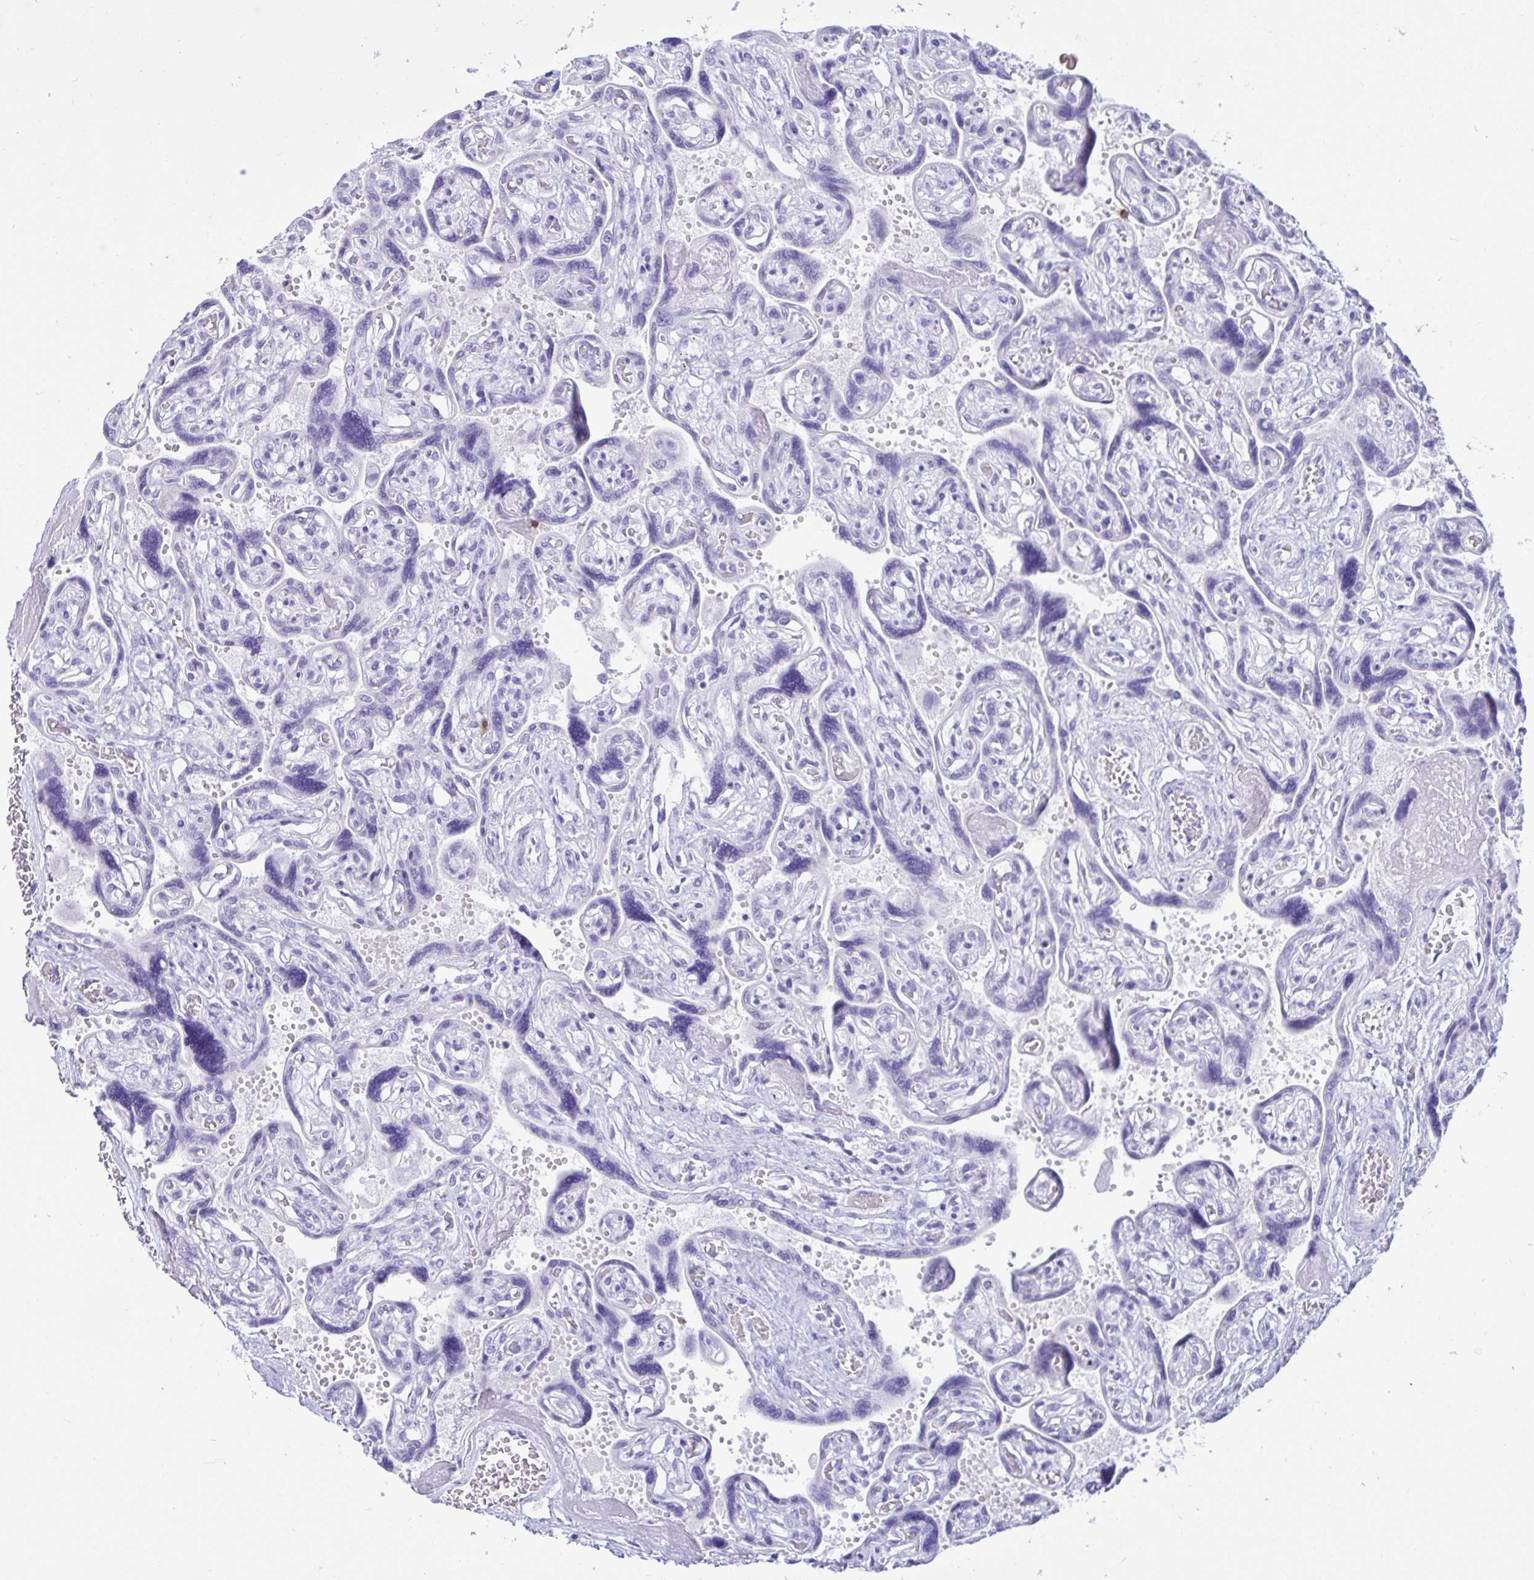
{"staining": {"intensity": "negative", "quantity": "none", "location": "none"}, "tissue": "placenta", "cell_type": "Decidual cells", "image_type": "normal", "snomed": [{"axis": "morphology", "description": "Normal tissue, NOS"}, {"axis": "topography", "description": "Placenta"}], "caption": "The IHC image has no significant positivity in decidual cells of placenta.", "gene": "CD5", "patient": {"sex": "female", "age": 32}}